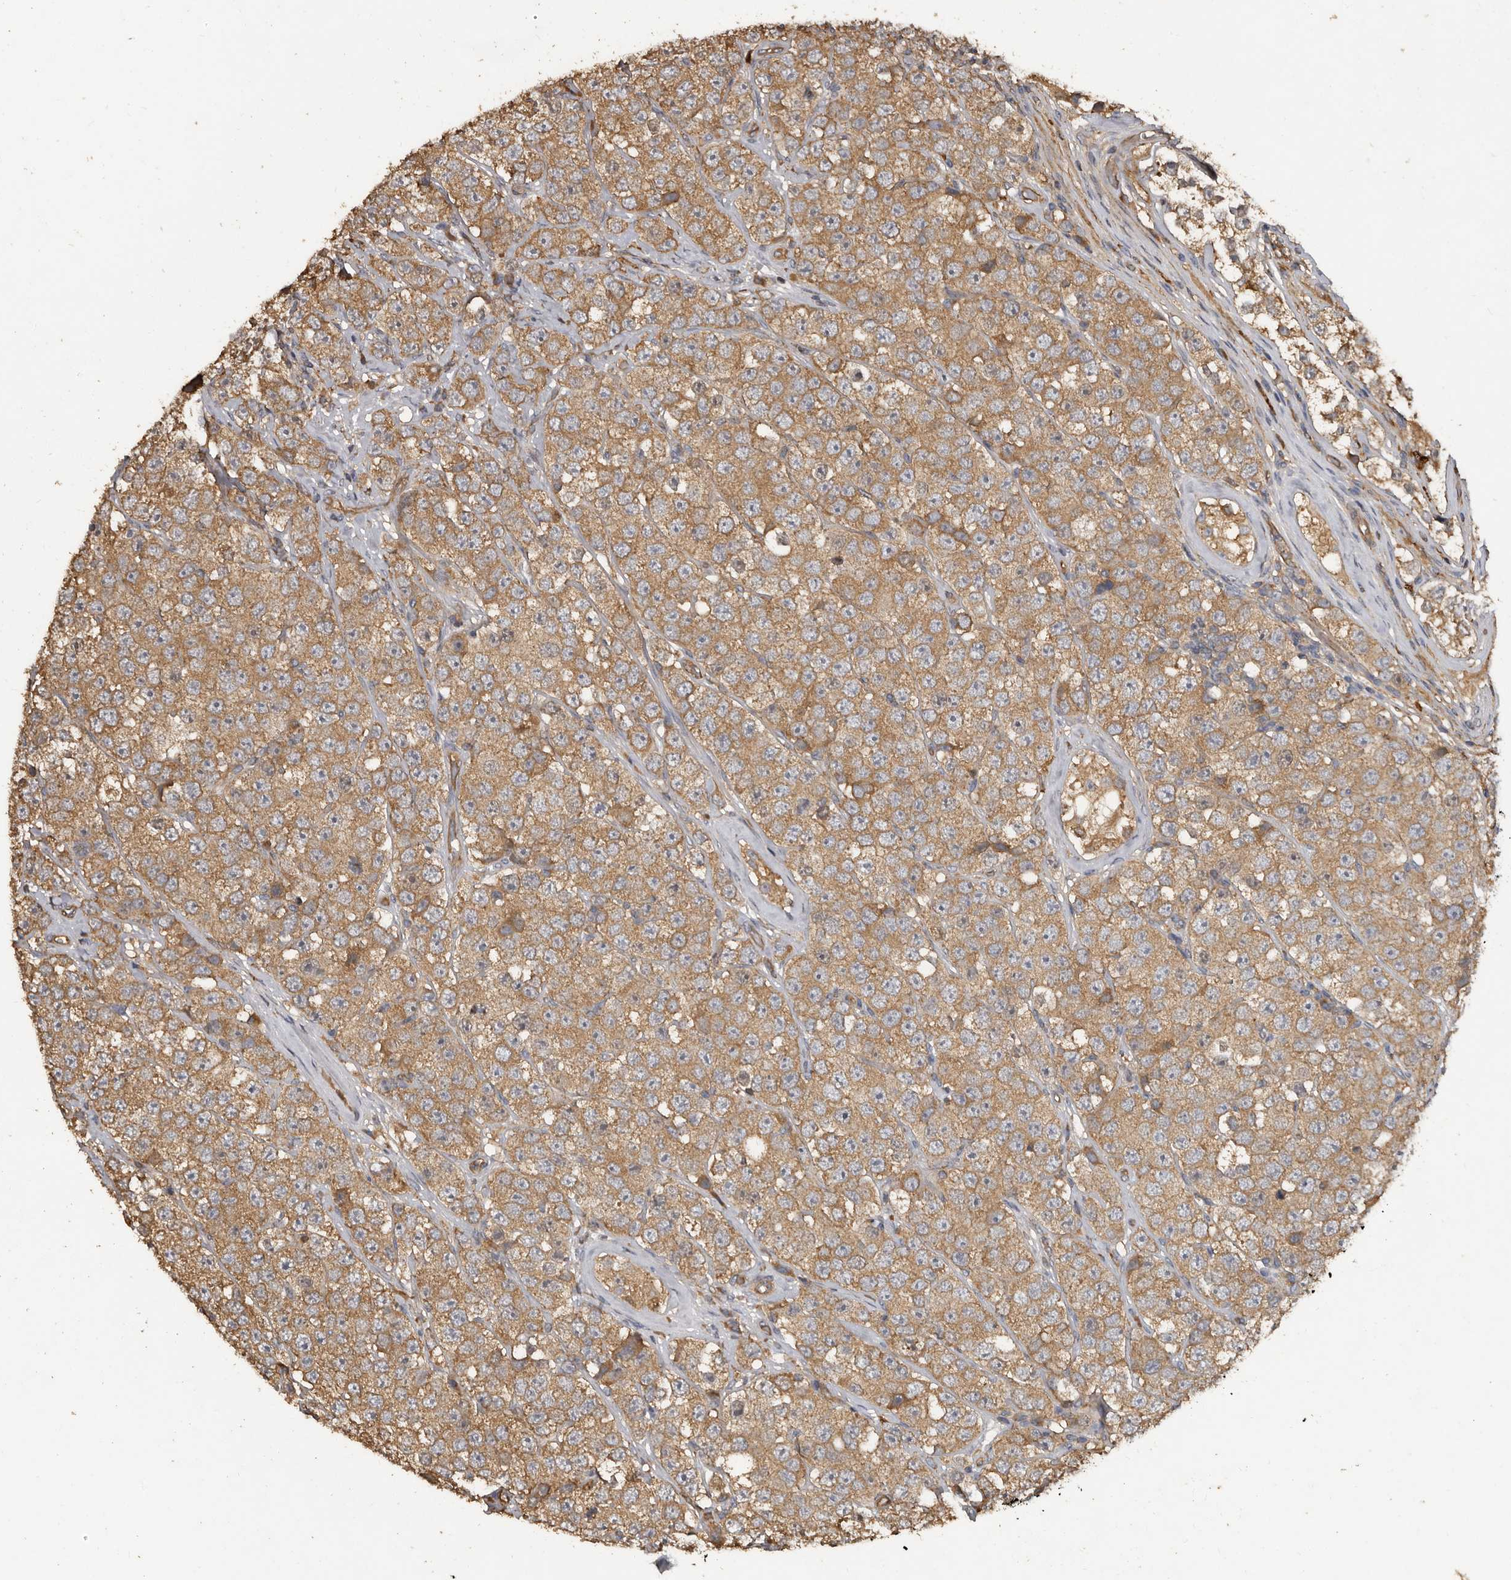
{"staining": {"intensity": "moderate", "quantity": ">75%", "location": "cytoplasmic/membranous"}, "tissue": "testis cancer", "cell_type": "Tumor cells", "image_type": "cancer", "snomed": [{"axis": "morphology", "description": "Seminoma, NOS"}, {"axis": "topography", "description": "Testis"}], "caption": "Tumor cells reveal moderate cytoplasmic/membranous staining in approximately >75% of cells in seminoma (testis).", "gene": "FLCN", "patient": {"sex": "male", "age": 28}}